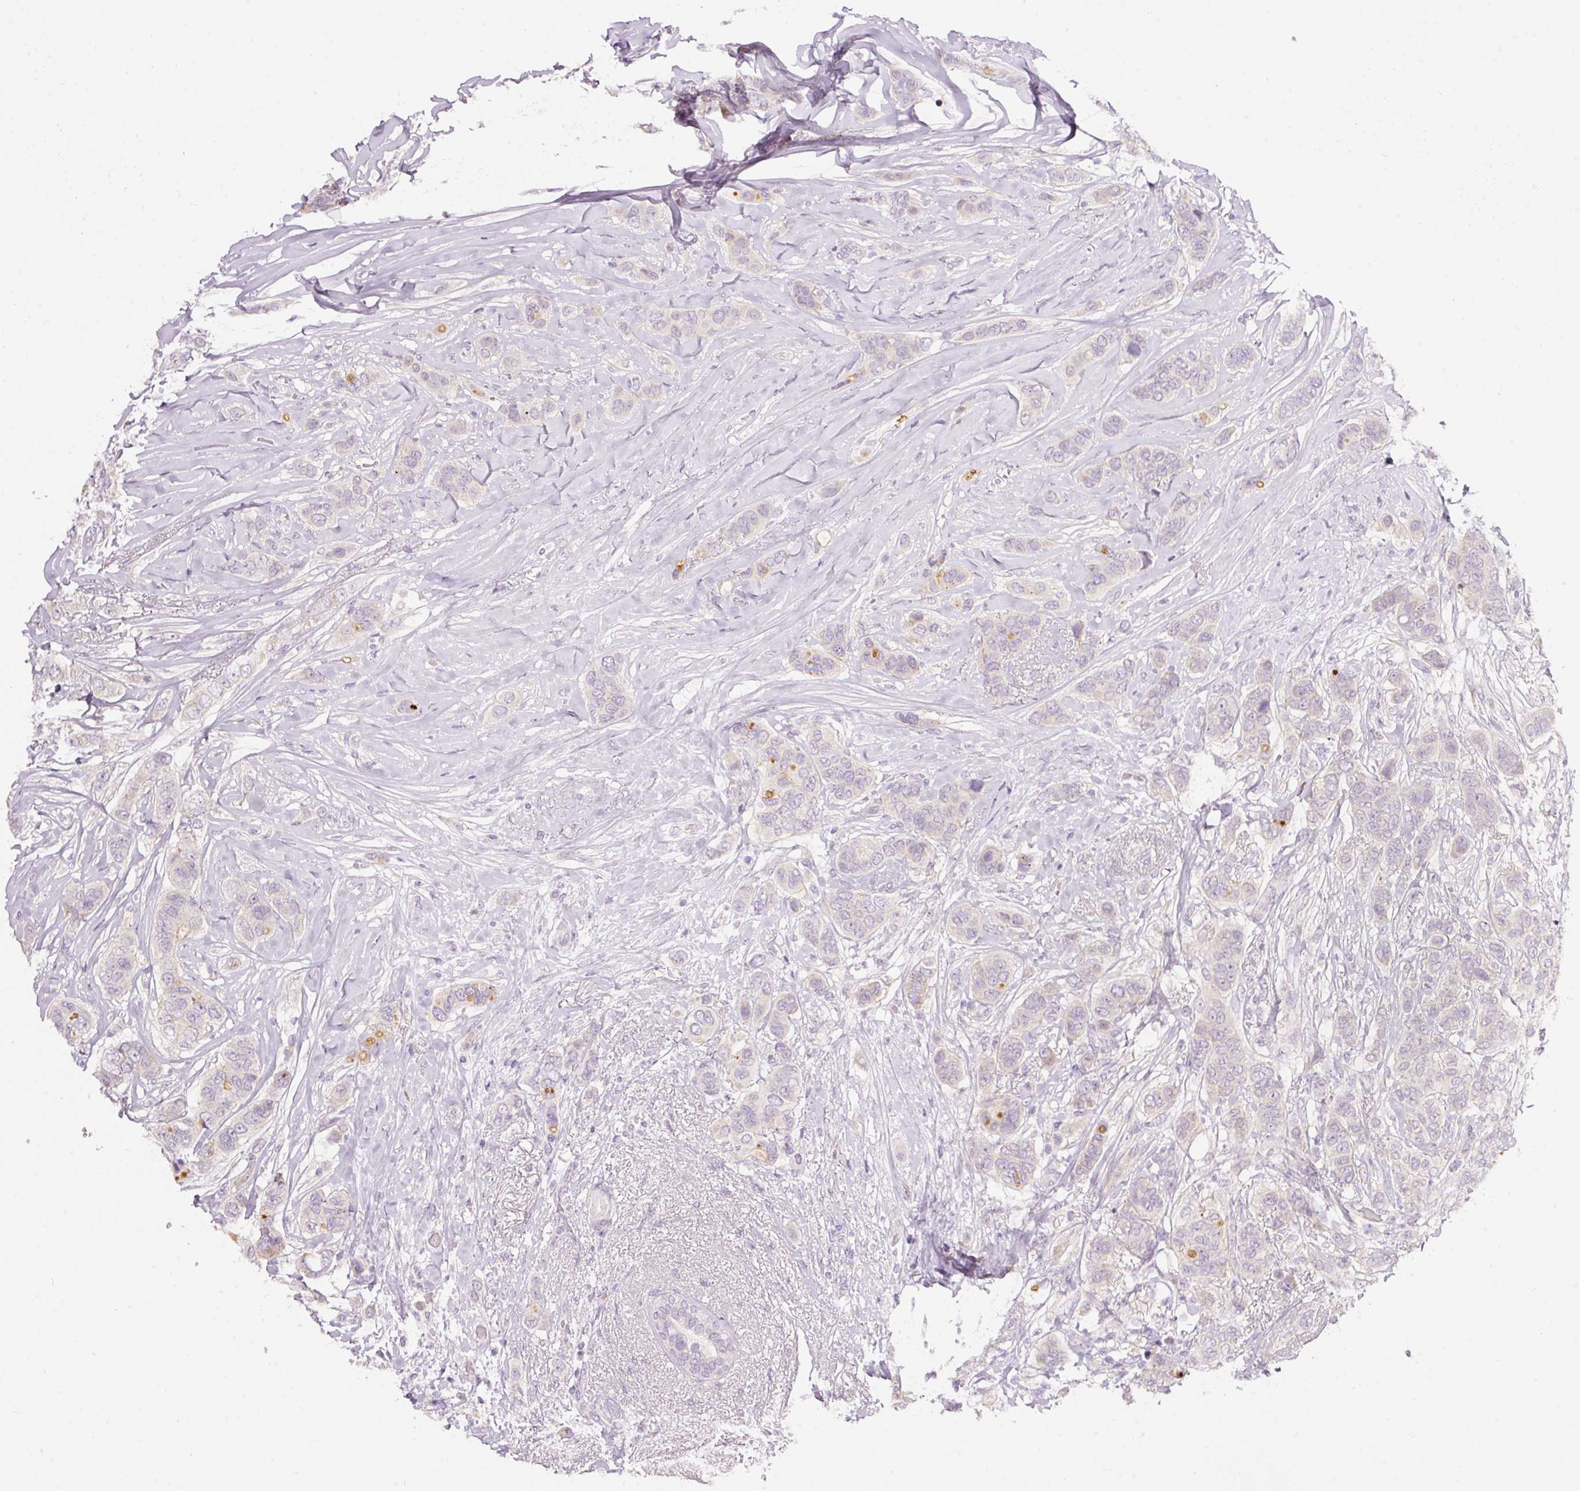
{"staining": {"intensity": "negative", "quantity": "none", "location": "none"}, "tissue": "breast cancer", "cell_type": "Tumor cells", "image_type": "cancer", "snomed": [{"axis": "morphology", "description": "Lobular carcinoma"}, {"axis": "topography", "description": "Breast"}], "caption": "High magnification brightfield microscopy of breast cancer stained with DAB (3,3'-diaminobenzidine) (brown) and counterstained with hematoxylin (blue): tumor cells show no significant positivity.", "gene": "RSPO2", "patient": {"sex": "female", "age": 51}}